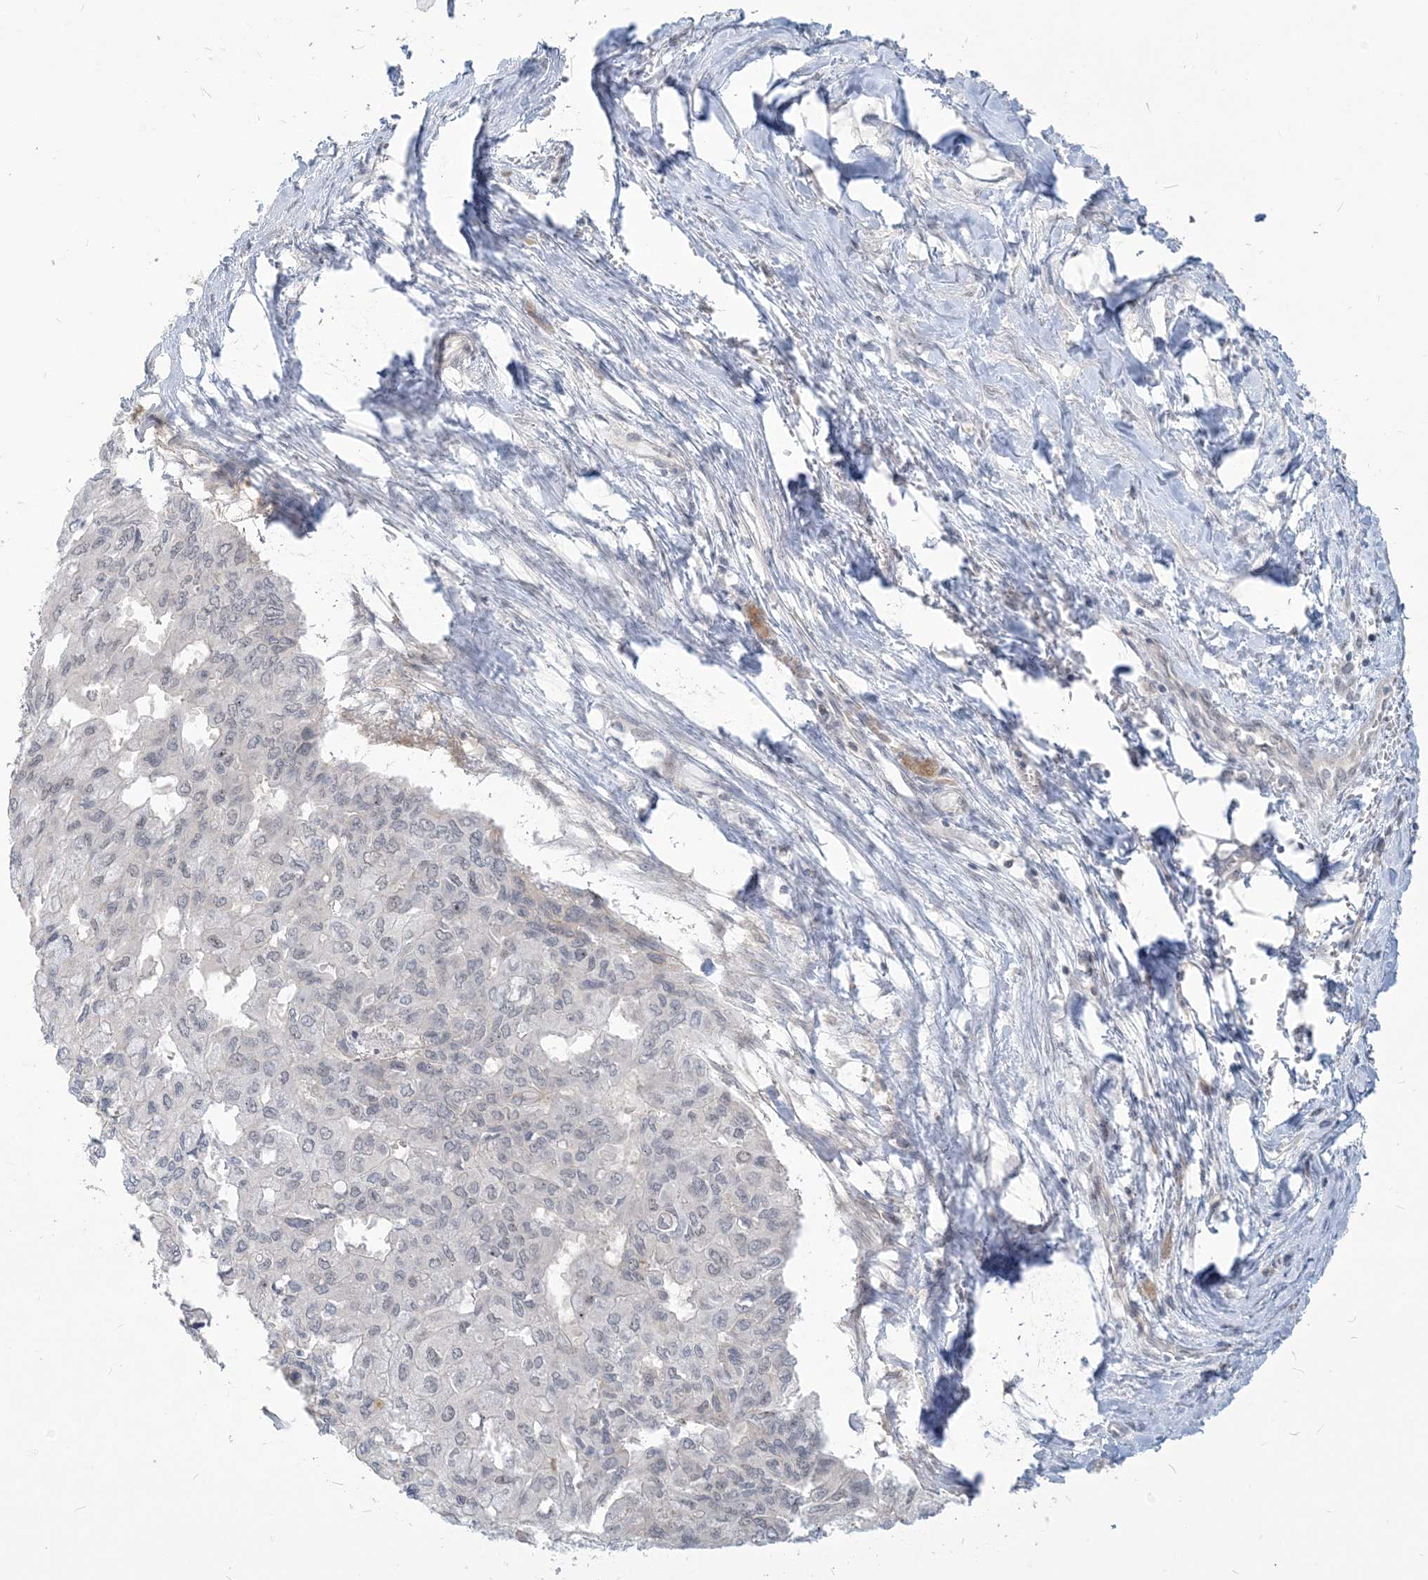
{"staining": {"intensity": "negative", "quantity": "none", "location": "none"}, "tissue": "pancreatic cancer", "cell_type": "Tumor cells", "image_type": "cancer", "snomed": [{"axis": "morphology", "description": "Adenocarcinoma, NOS"}, {"axis": "topography", "description": "Pancreas"}], "caption": "Immunohistochemical staining of pancreatic cancer reveals no significant staining in tumor cells. (DAB IHC, high magnification).", "gene": "SDAD1", "patient": {"sex": "male", "age": 51}}